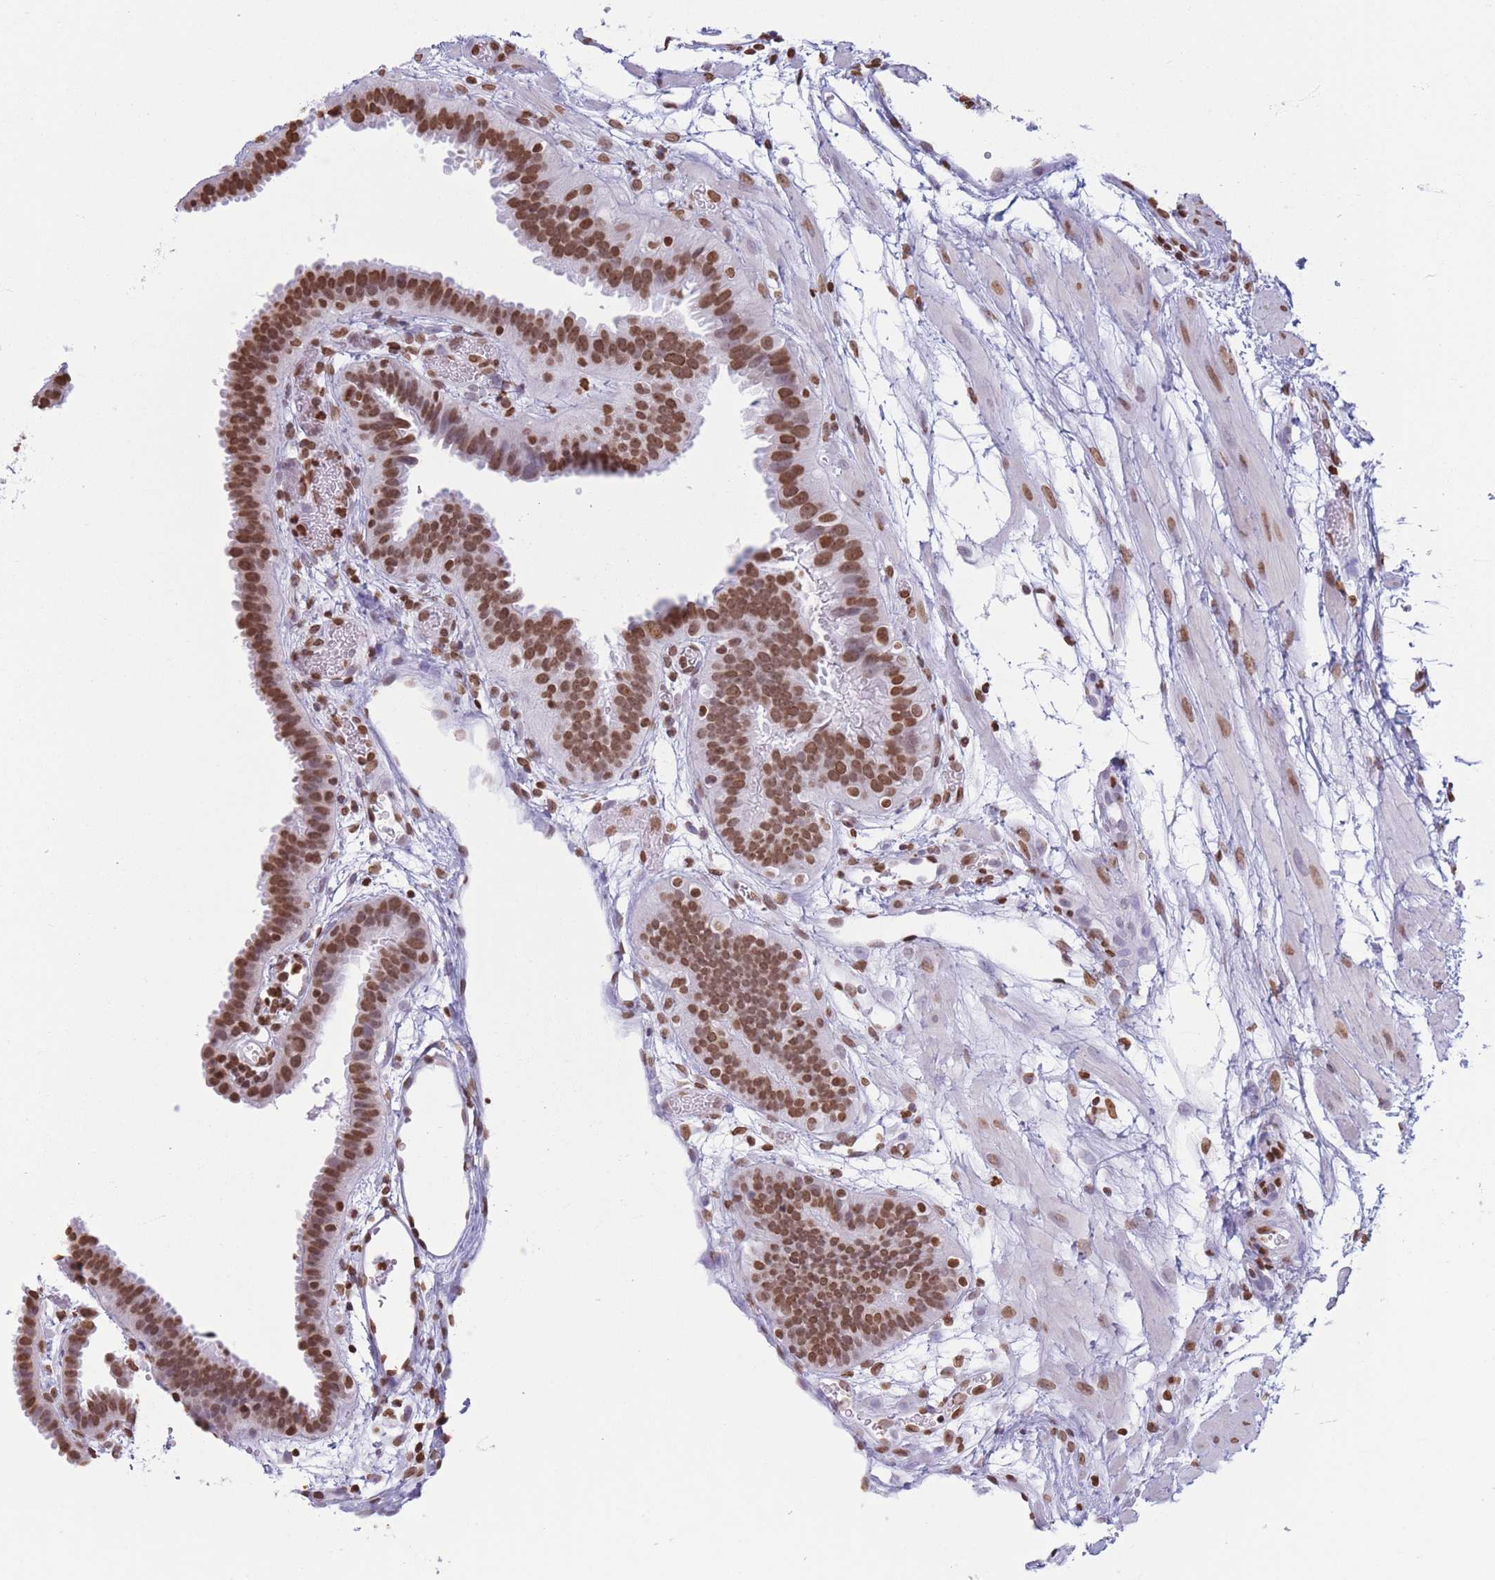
{"staining": {"intensity": "moderate", "quantity": ">75%", "location": "nuclear"}, "tissue": "fallopian tube", "cell_type": "Glandular cells", "image_type": "normal", "snomed": [{"axis": "morphology", "description": "Normal tissue, NOS"}, {"axis": "topography", "description": "Fallopian tube"}], "caption": "Immunohistochemistry image of unremarkable fallopian tube: fallopian tube stained using IHC reveals medium levels of moderate protein expression localized specifically in the nuclear of glandular cells, appearing as a nuclear brown color.", "gene": "RYK", "patient": {"sex": "female", "age": 37}}